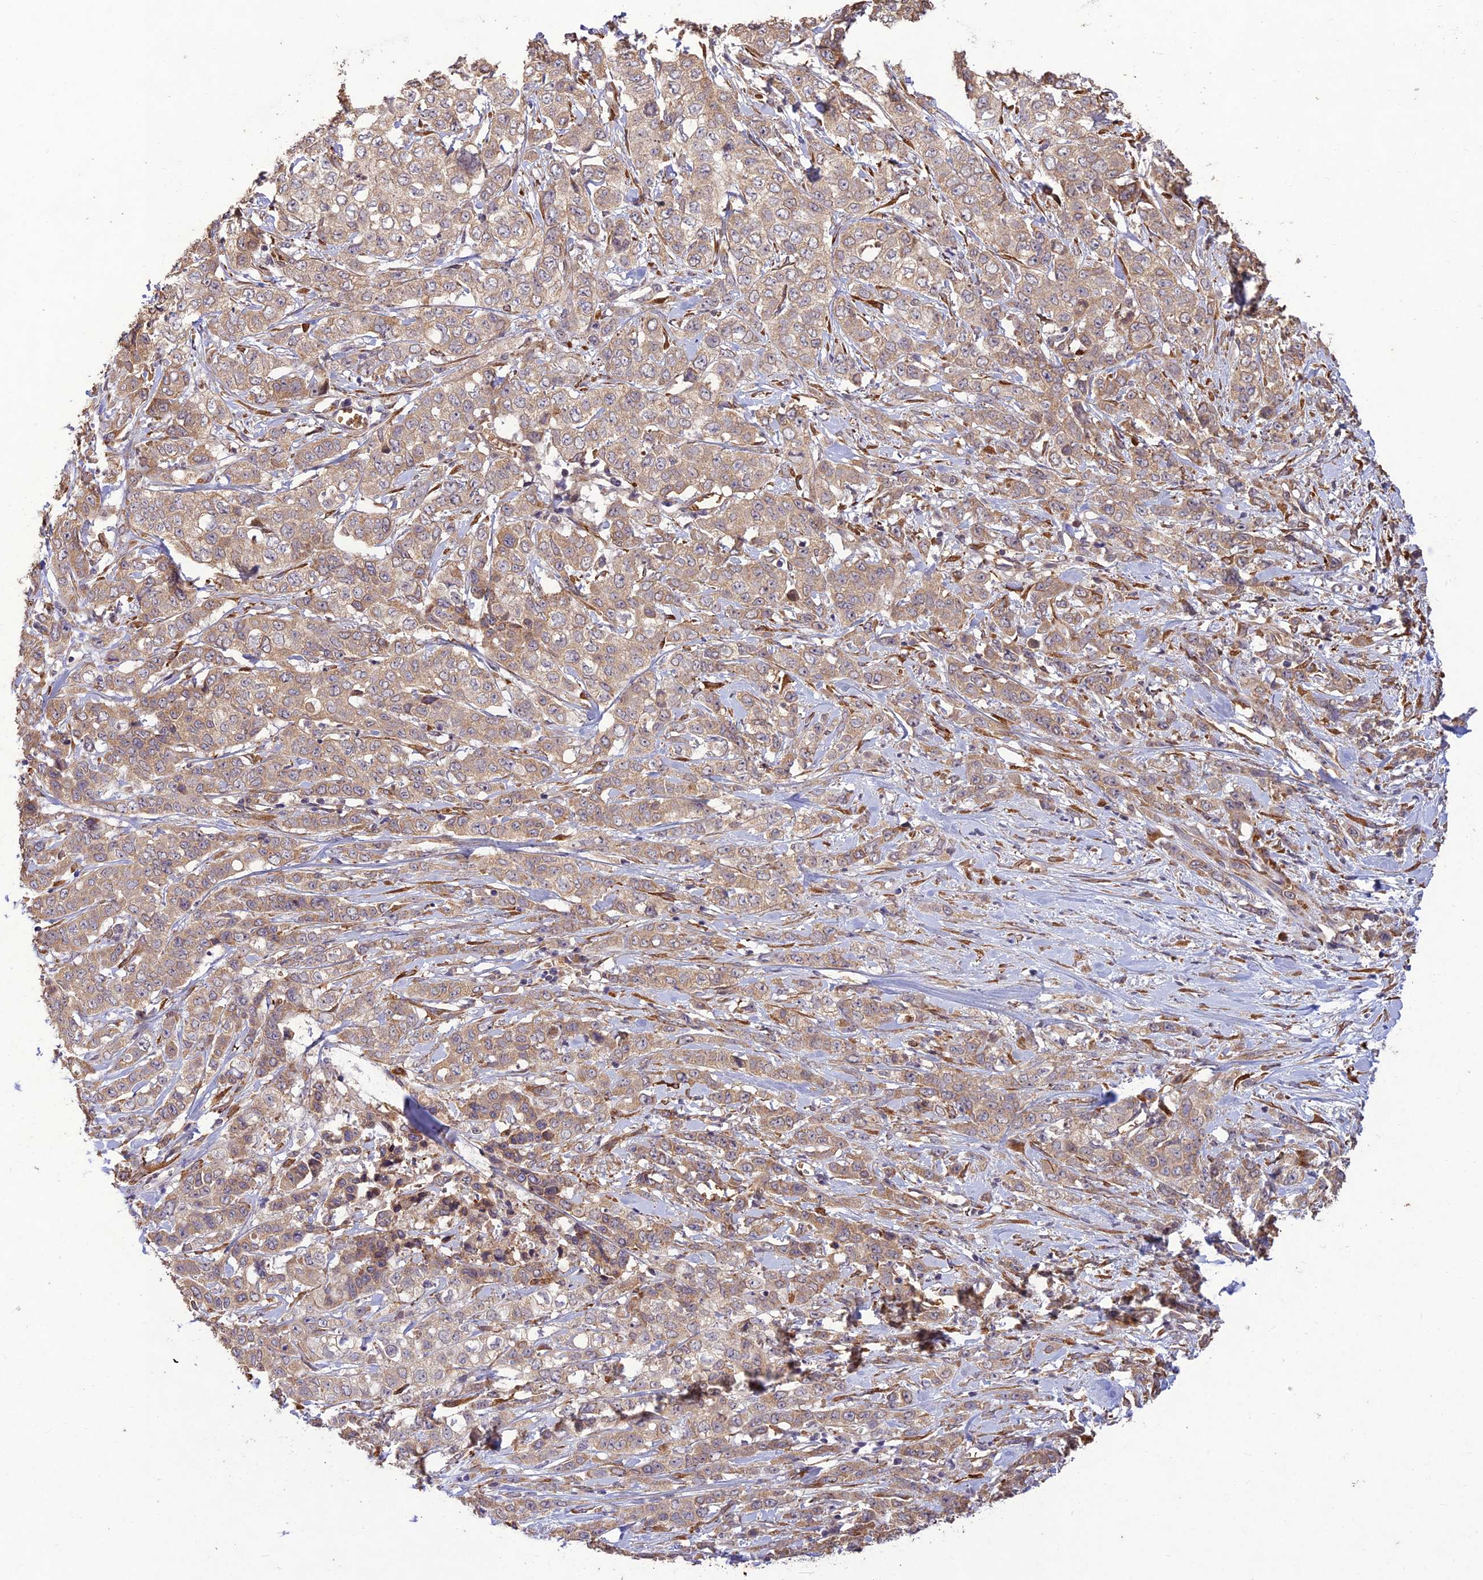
{"staining": {"intensity": "weak", "quantity": ">75%", "location": "cytoplasmic/membranous"}, "tissue": "stomach cancer", "cell_type": "Tumor cells", "image_type": "cancer", "snomed": [{"axis": "morphology", "description": "Adenocarcinoma, NOS"}, {"axis": "topography", "description": "Stomach, upper"}], "caption": "Brown immunohistochemical staining in human stomach cancer exhibits weak cytoplasmic/membranous positivity in approximately >75% of tumor cells.", "gene": "PPP1R11", "patient": {"sex": "male", "age": 62}}